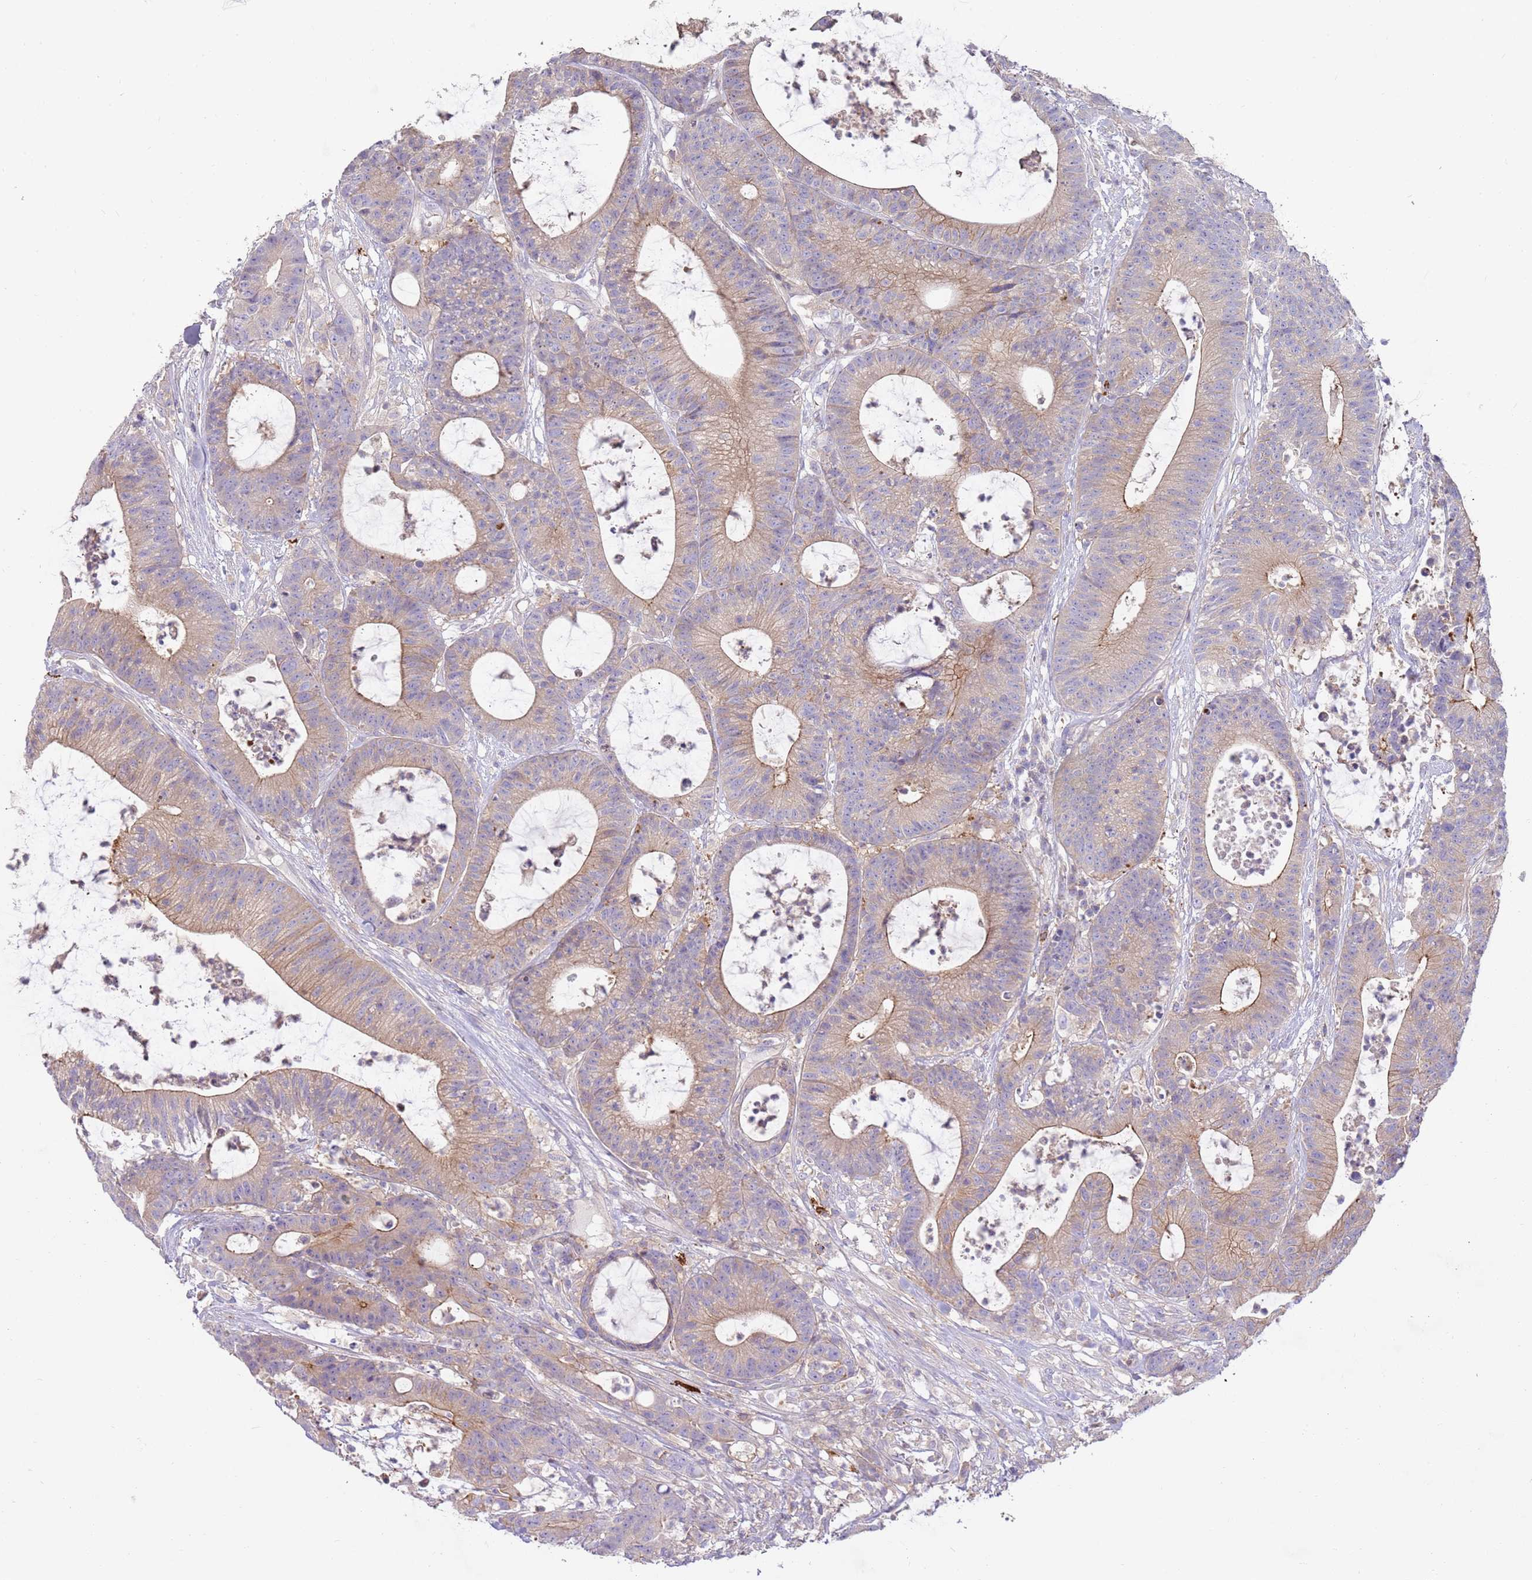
{"staining": {"intensity": "weak", "quantity": ">75%", "location": "cytoplasmic/membranous"}, "tissue": "colorectal cancer", "cell_type": "Tumor cells", "image_type": "cancer", "snomed": [{"axis": "morphology", "description": "Adenocarcinoma, NOS"}, {"axis": "topography", "description": "Colon"}], "caption": "High-power microscopy captured an immunohistochemistry micrograph of colorectal adenocarcinoma, revealing weak cytoplasmic/membranous expression in approximately >75% of tumor cells.", "gene": "FPR1", "patient": {"sex": "female", "age": 84}}